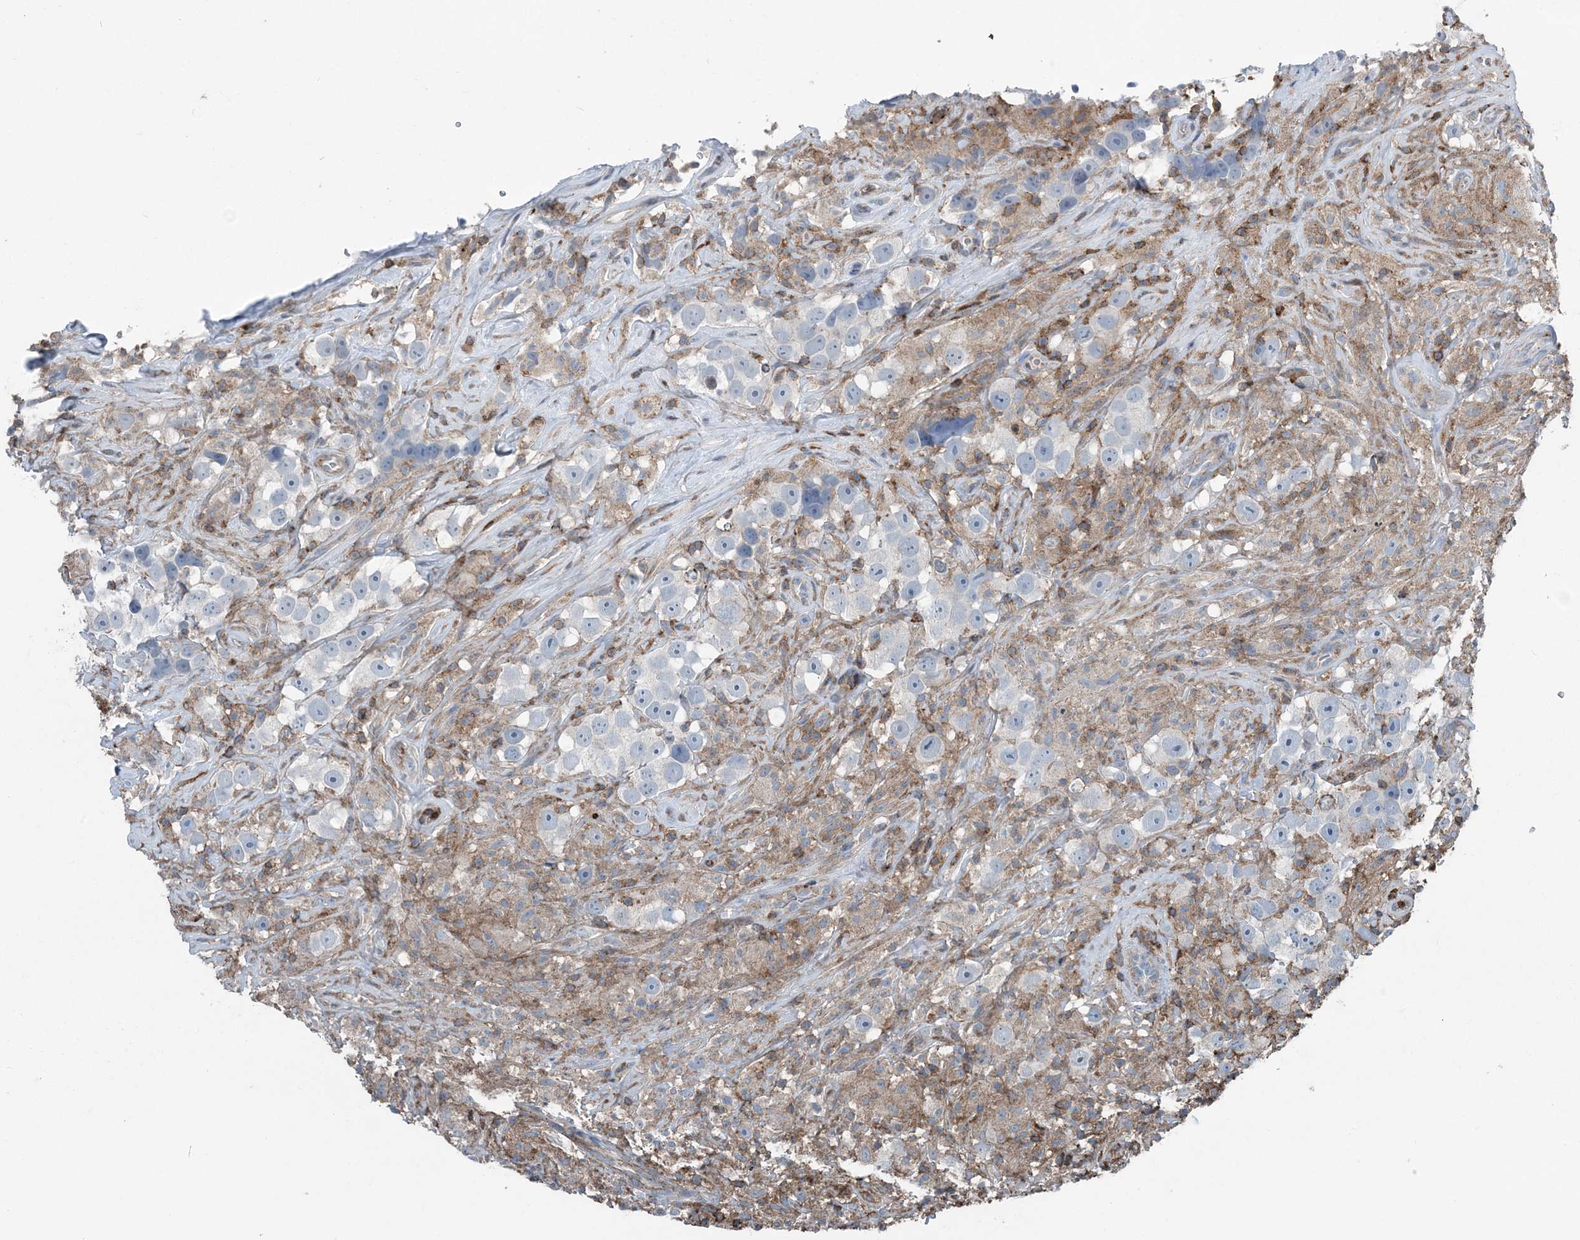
{"staining": {"intensity": "negative", "quantity": "none", "location": "none"}, "tissue": "testis cancer", "cell_type": "Tumor cells", "image_type": "cancer", "snomed": [{"axis": "morphology", "description": "Seminoma, NOS"}, {"axis": "topography", "description": "Testis"}], "caption": "IHC micrograph of neoplastic tissue: testis seminoma stained with DAB displays no significant protein staining in tumor cells. Brightfield microscopy of IHC stained with DAB (brown) and hematoxylin (blue), captured at high magnification.", "gene": "CFL1", "patient": {"sex": "male", "age": 49}}